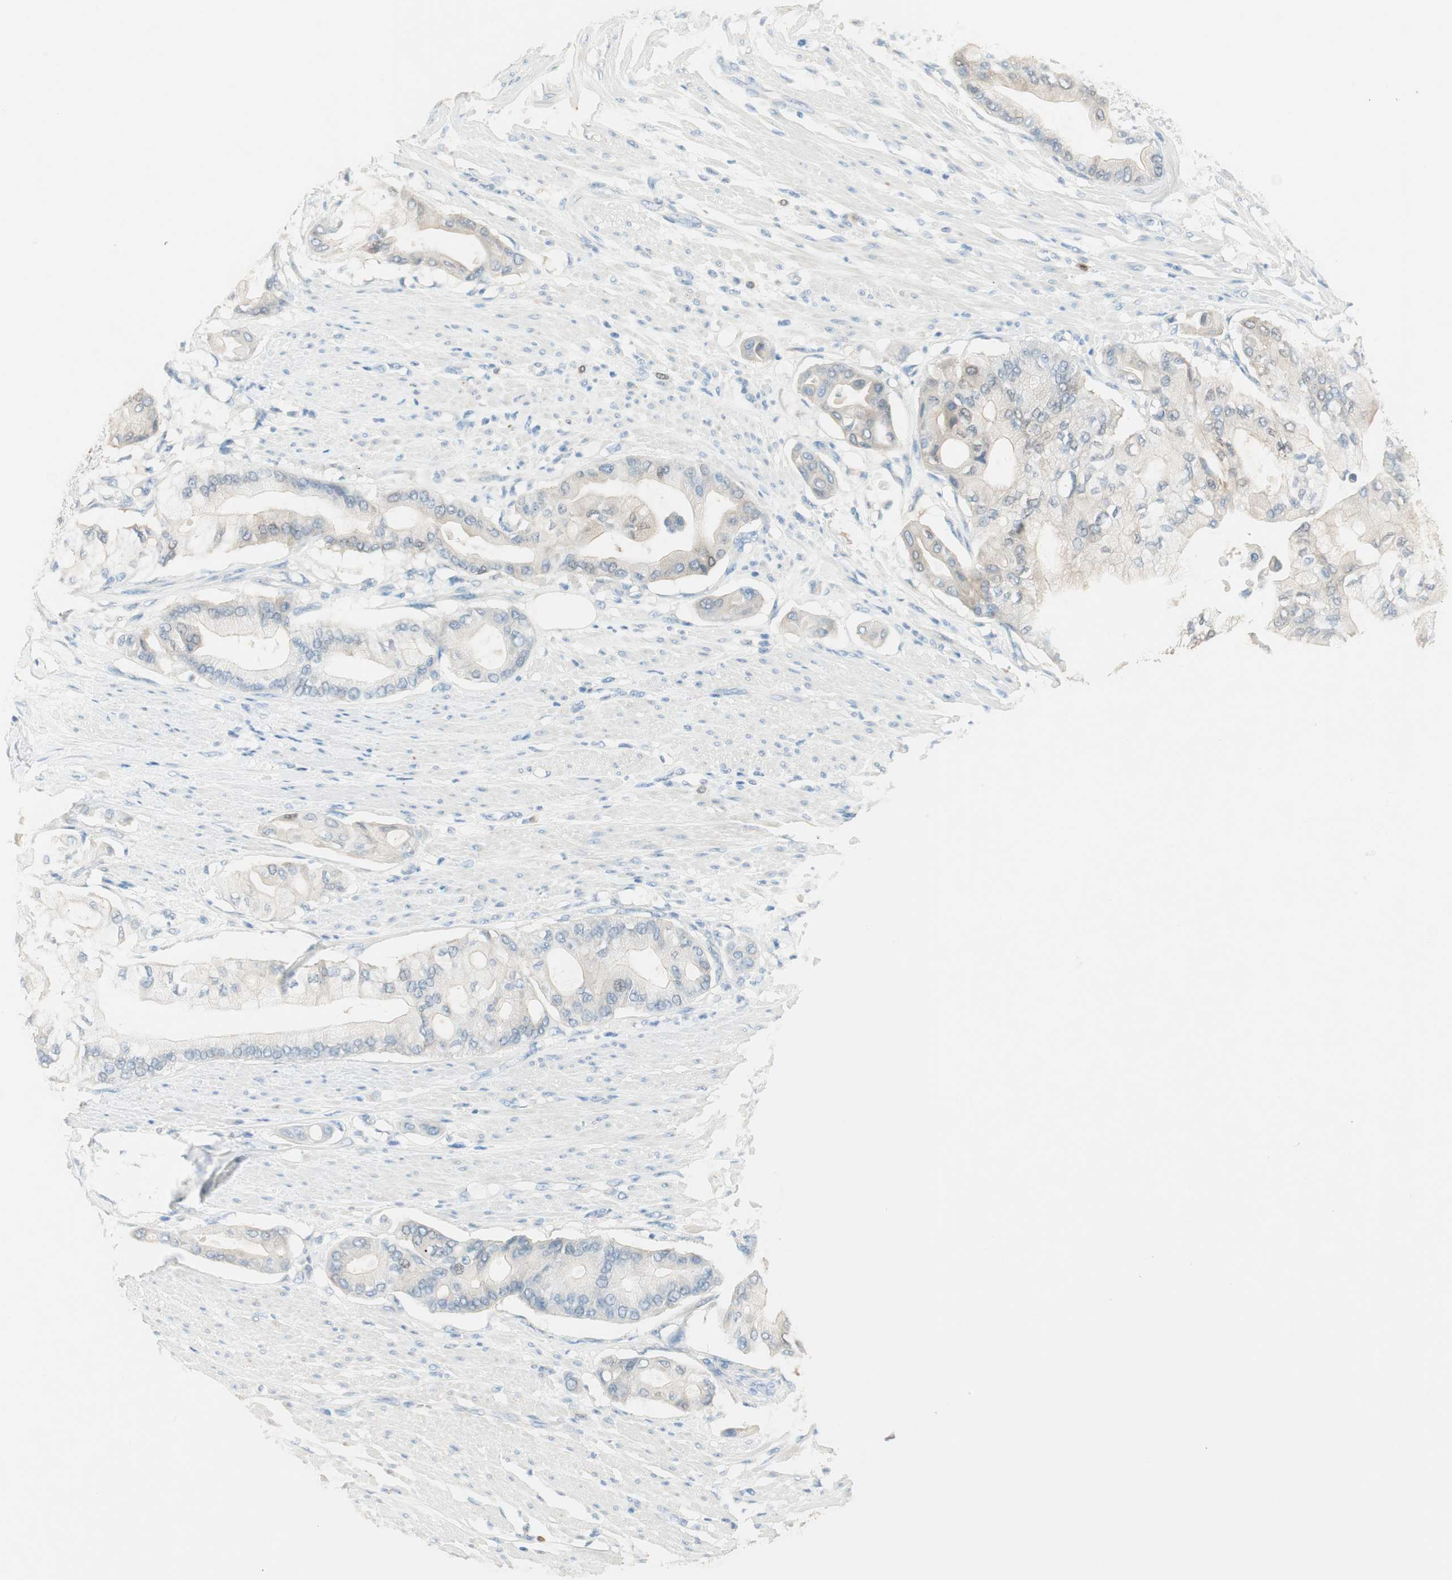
{"staining": {"intensity": "weak", "quantity": "25%-75%", "location": "cytoplasmic/membranous"}, "tissue": "pancreatic cancer", "cell_type": "Tumor cells", "image_type": "cancer", "snomed": [{"axis": "morphology", "description": "Adenocarcinoma, NOS"}, {"axis": "morphology", "description": "Adenocarcinoma, metastatic, NOS"}, {"axis": "topography", "description": "Lymph node"}, {"axis": "topography", "description": "Pancreas"}, {"axis": "topography", "description": "Duodenum"}], "caption": "Metastatic adenocarcinoma (pancreatic) stained with DAB IHC displays low levels of weak cytoplasmic/membranous staining in approximately 25%-75% of tumor cells.", "gene": "HPGD", "patient": {"sex": "female", "age": 64}}